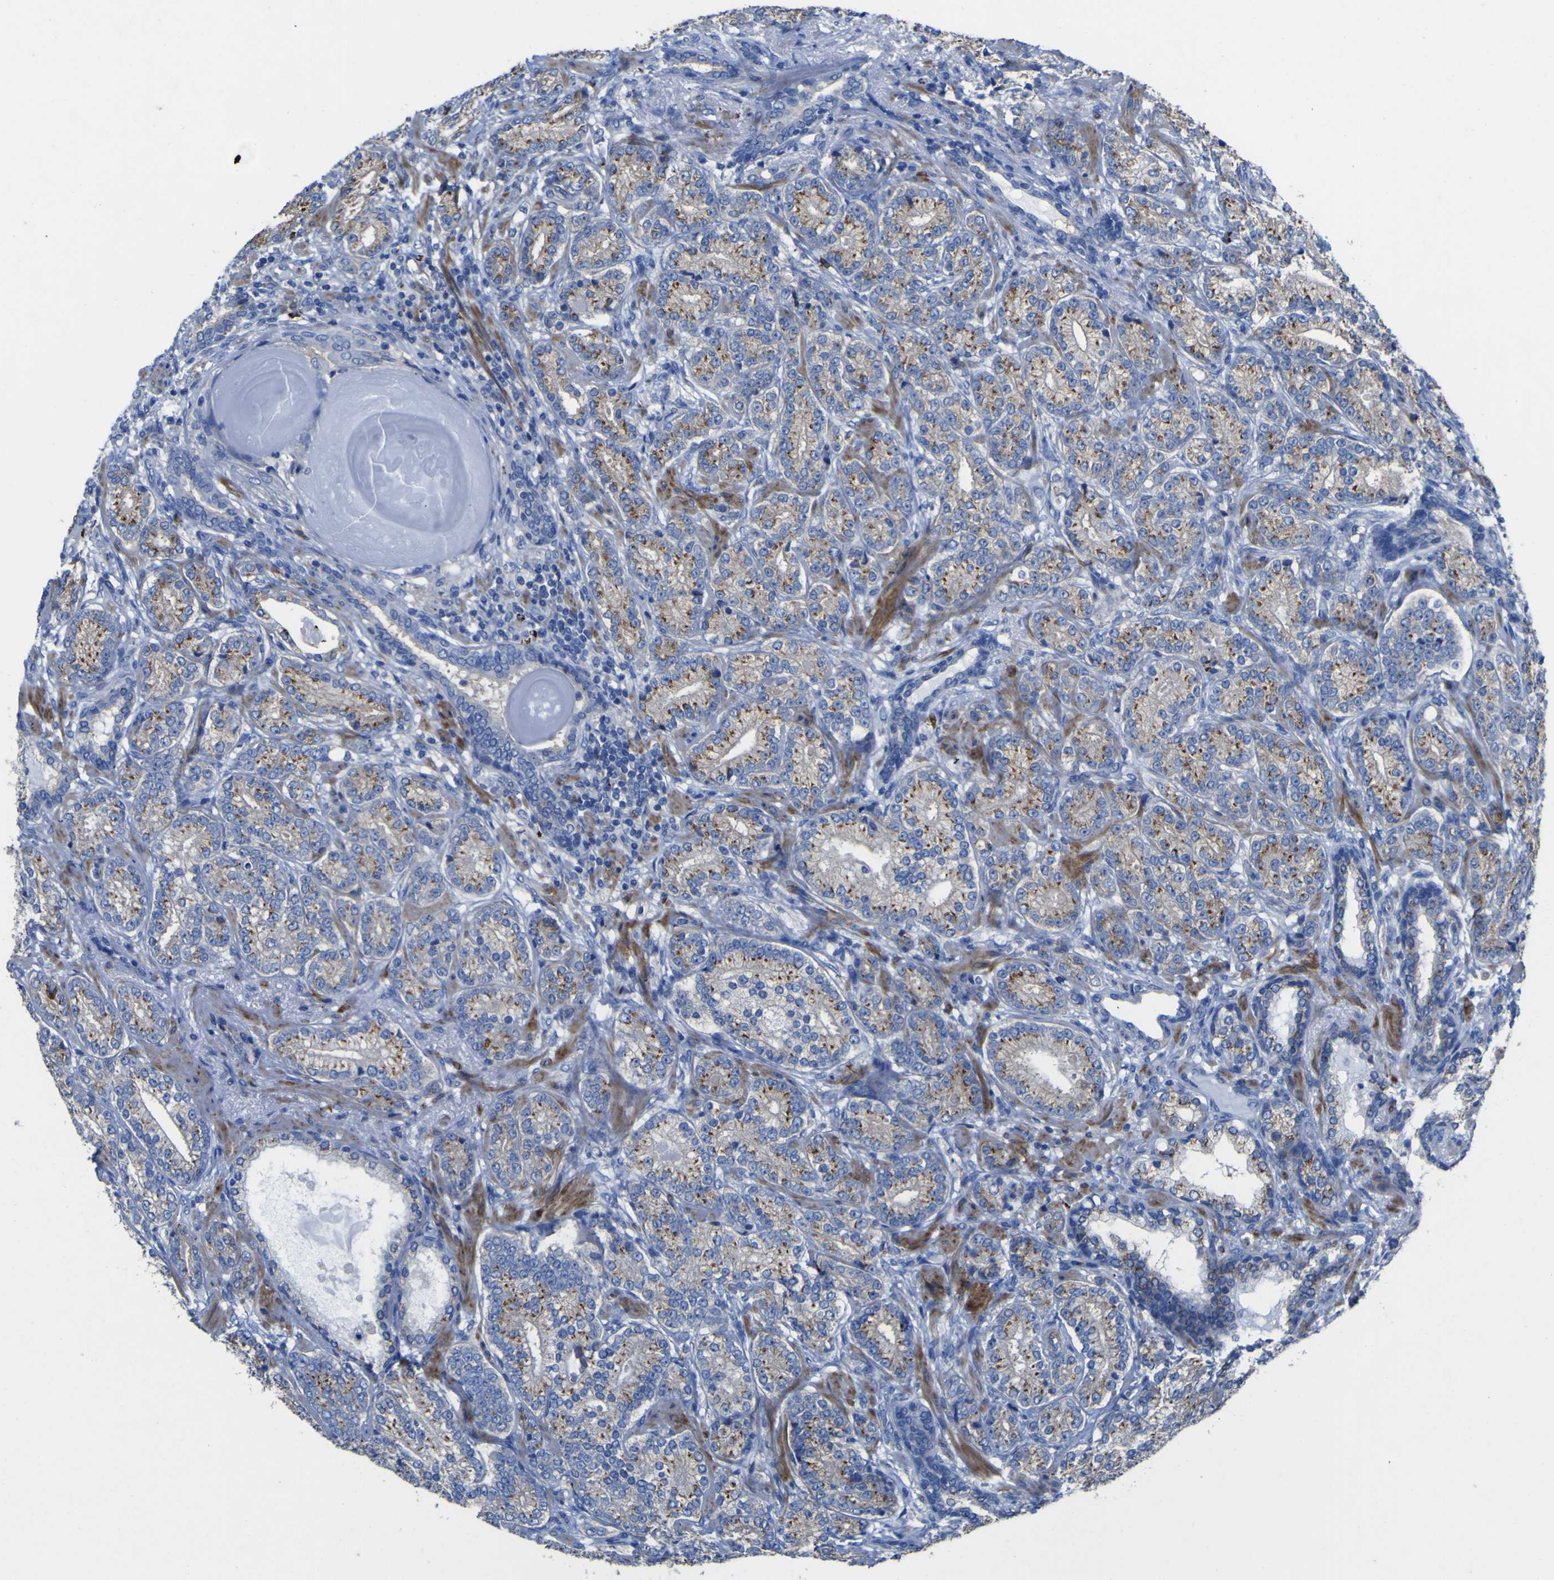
{"staining": {"intensity": "moderate", "quantity": ">75%", "location": "cytoplasmic/membranous"}, "tissue": "prostate cancer", "cell_type": "Tumor cells", "image_type": "cancer", "snomed": [{"axis": "morphology", "description": "Adenocarcinoma, High grade"}, {"axis": "topography", "description": "Prostate"}], "caption": "Approximately >75% of tumor cells in prostate cancer demonstrate moderate cytoplasmic/membranous protein staining as visualized by brown immunohistochemical staining.", "gene": "AGO4", "patient": {"sex": "male", "age": 61}}